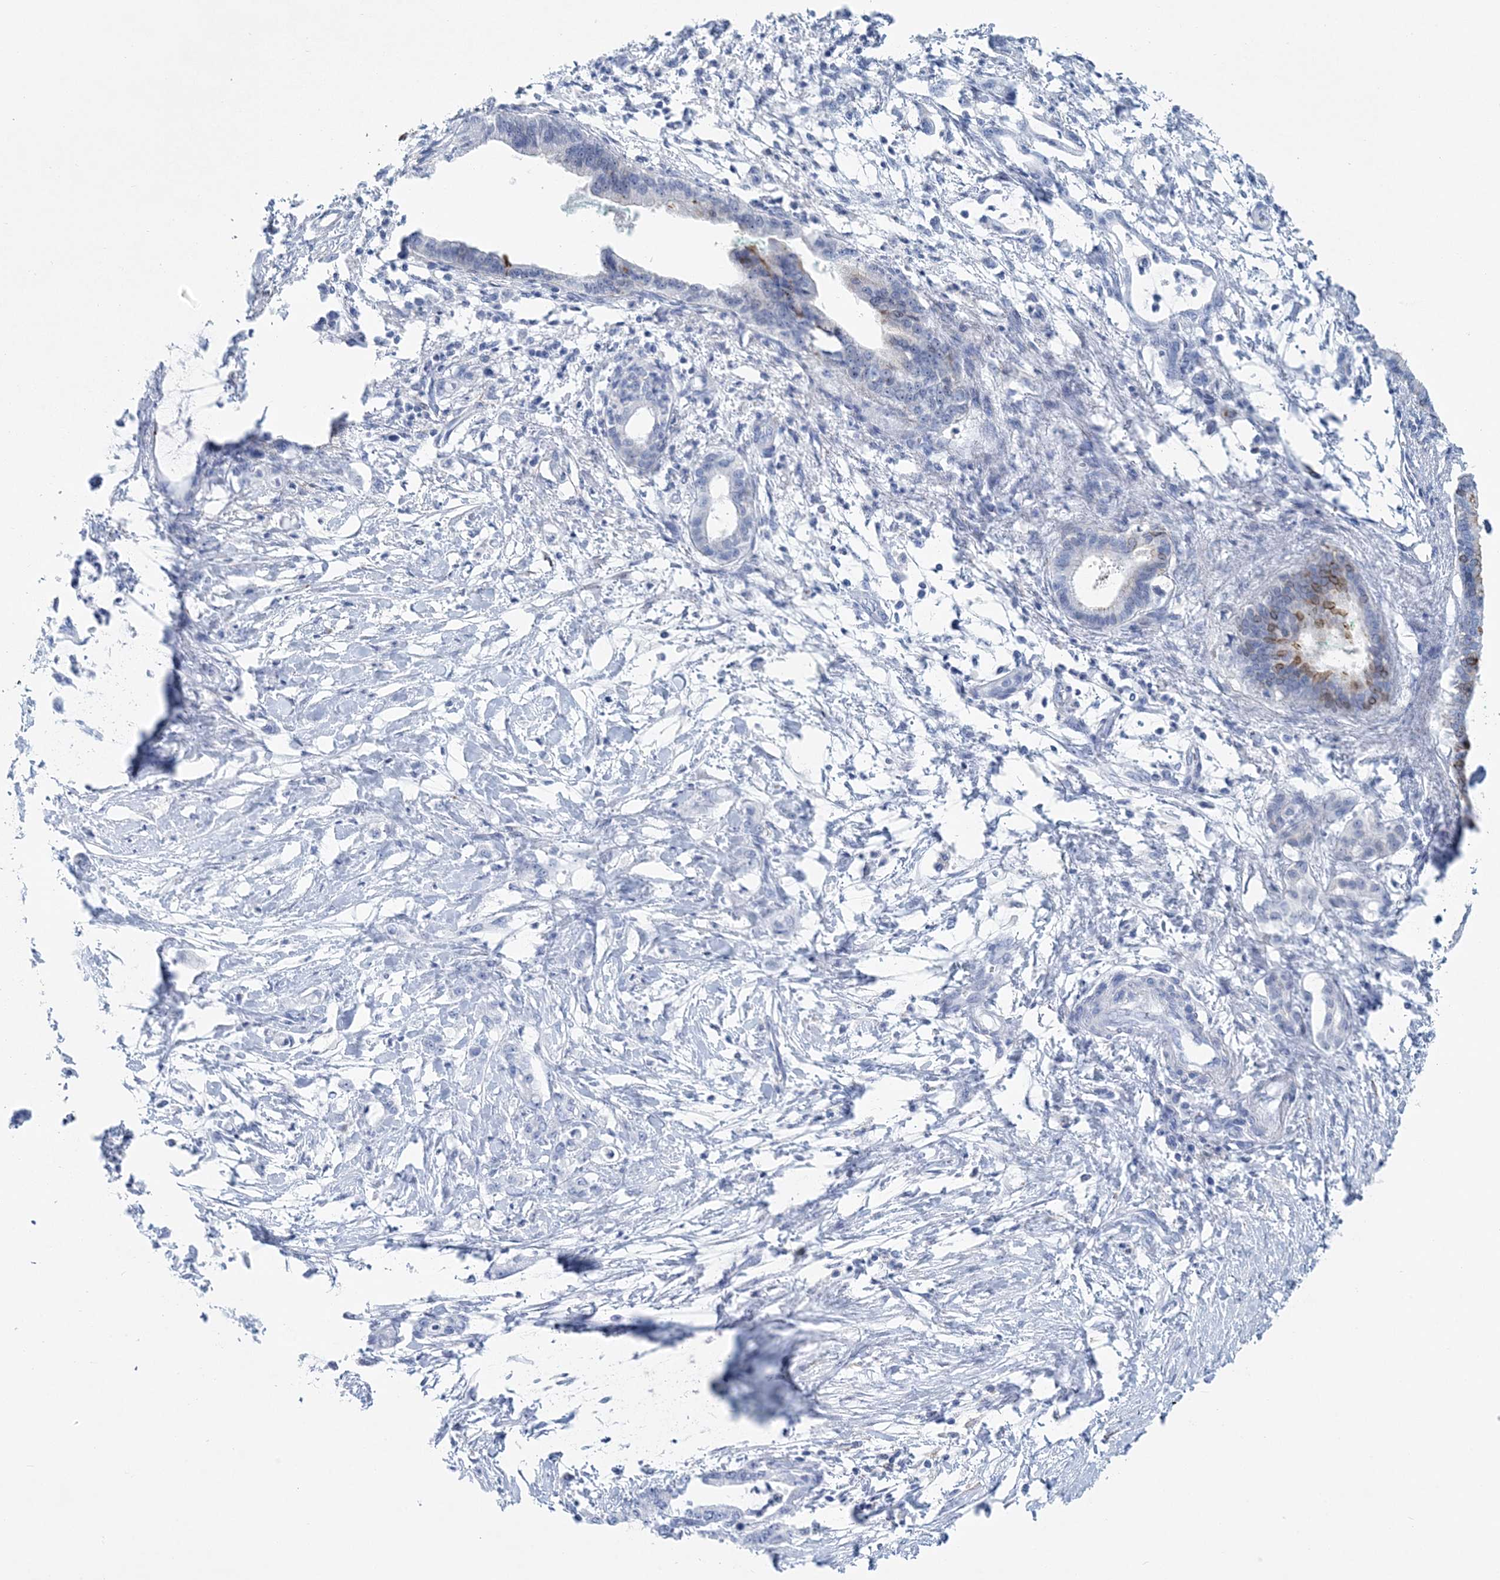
{"staining": {"intensity": "moderate", "quantity": "<25%", "location": "cytoplasmic/membranous"}, "tissue": "pancreatic cancer", "cell_type": "Tumor cells", "image_type": "cancer", "snomed": [{"axis": "morphology", "description": "Adenocarcinoma, NOS"}, {"axis": "topography", "description": "Pancreas"}], "caption": "This is an image of immunohistochemistry (IHC) staining of pancreatic cancer, which shows moderate positivity in the cytoplasmic/membranous of tumor cells.", "gene": "NKX6-1", "patient": {"sex": "female", "age": 55}}